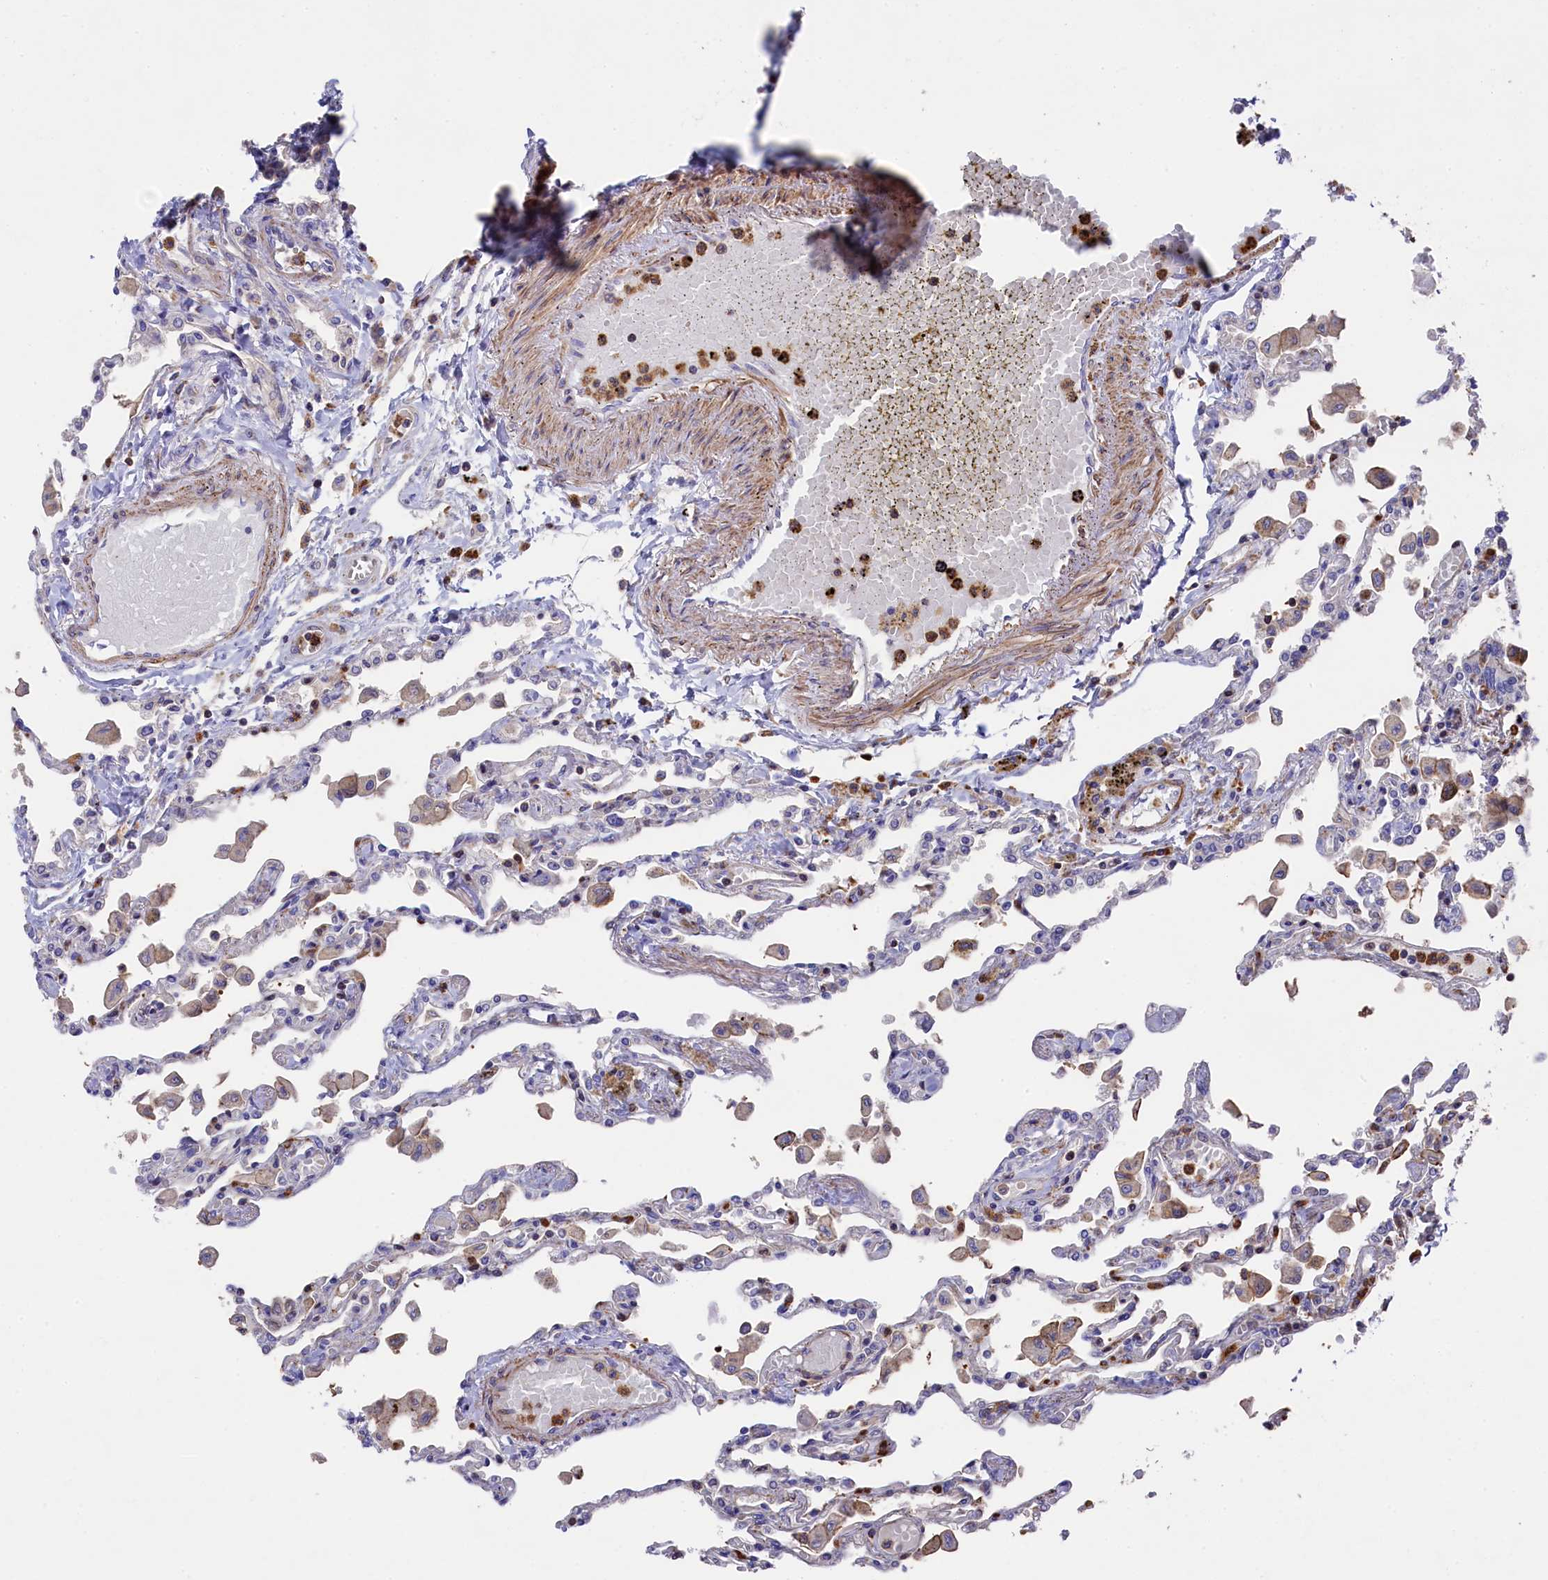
{"staining": {"intensity": "negative", "quantity": "none", "location": "none"}, "tissue": "lung", "cell_type": "Alveolar cells", "image_type": "normal", "snomed": [{"axis": "morphology", "description": "Normal tissue, NOS"}, {"axis": "topography", "description": "Bronchus"}, {"axis": "topography", "description": "Lung"}], "caption": "Protein analysis of normal lung shows no significant expression in alveolar cells. (DAB (3,3'-diaminobenzidine) immunohistochemistry (IHC) visualized using brightfield microscopy, high magnification).", "gene": "RAPSN", "patient": {"sex": "female", "age": 49}}